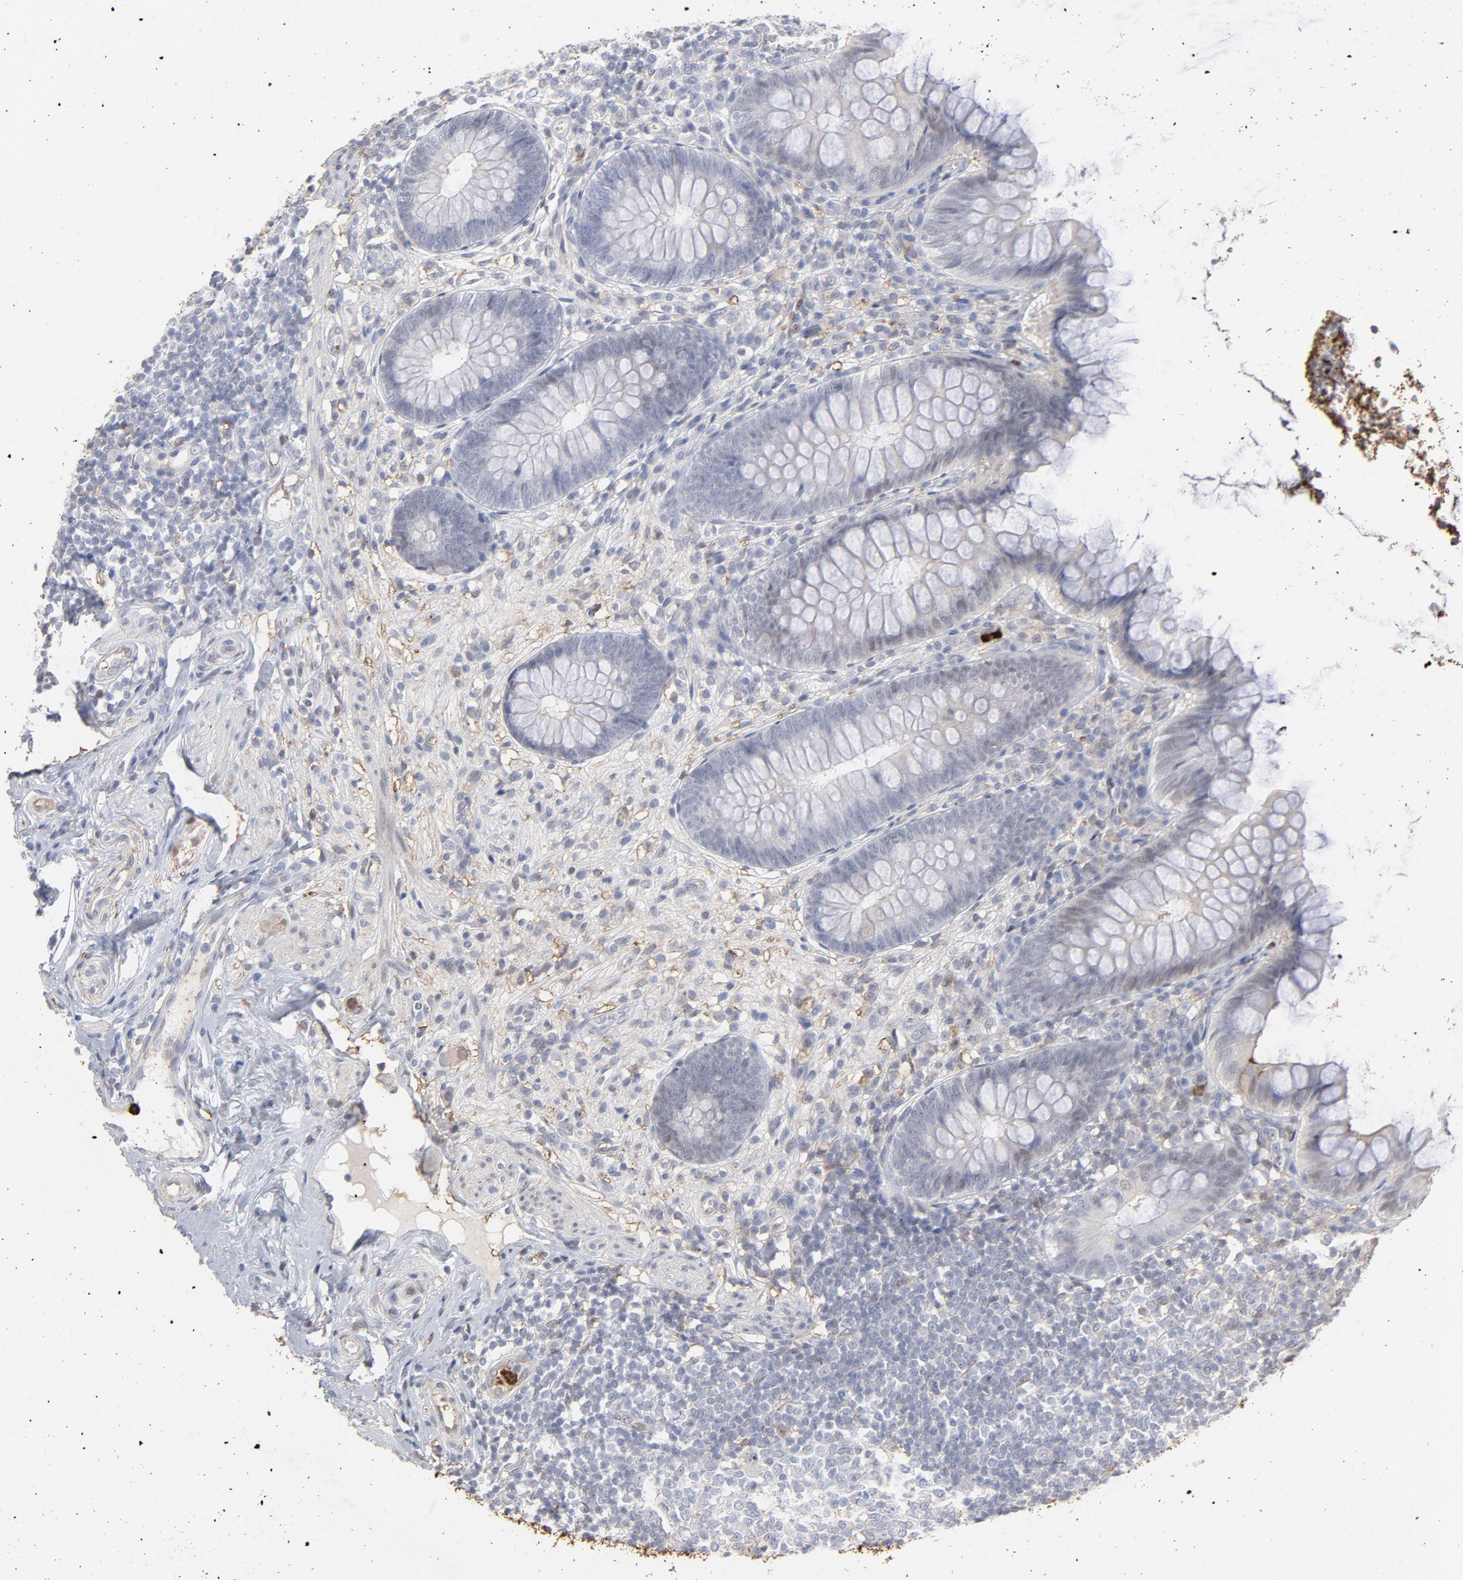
{"staining": {"intensity": "weak", "quantity": "25%-75%", "location": "nuclear"}, "tissue": "appendix", "cell_type": "Glandular cells", "image_type": "normal", "snomed": [{"axis": "morphology", "description": "Normal tissue, NOS"}, {"axis": "topography", "description": "Appendix"}], "caption": "A high-resolution image shows immunohistochemistry staining of normal appendix, which exhibits weak nuclear positivity in approximately 25%-75% of glandular cells. The staining was performed using DAB, with brown indicating positive protein expression. Nuclei are stained blue with hematoxylin.", "gene": "PNMA1", "patient": {"sex": "female", "age": 66}}